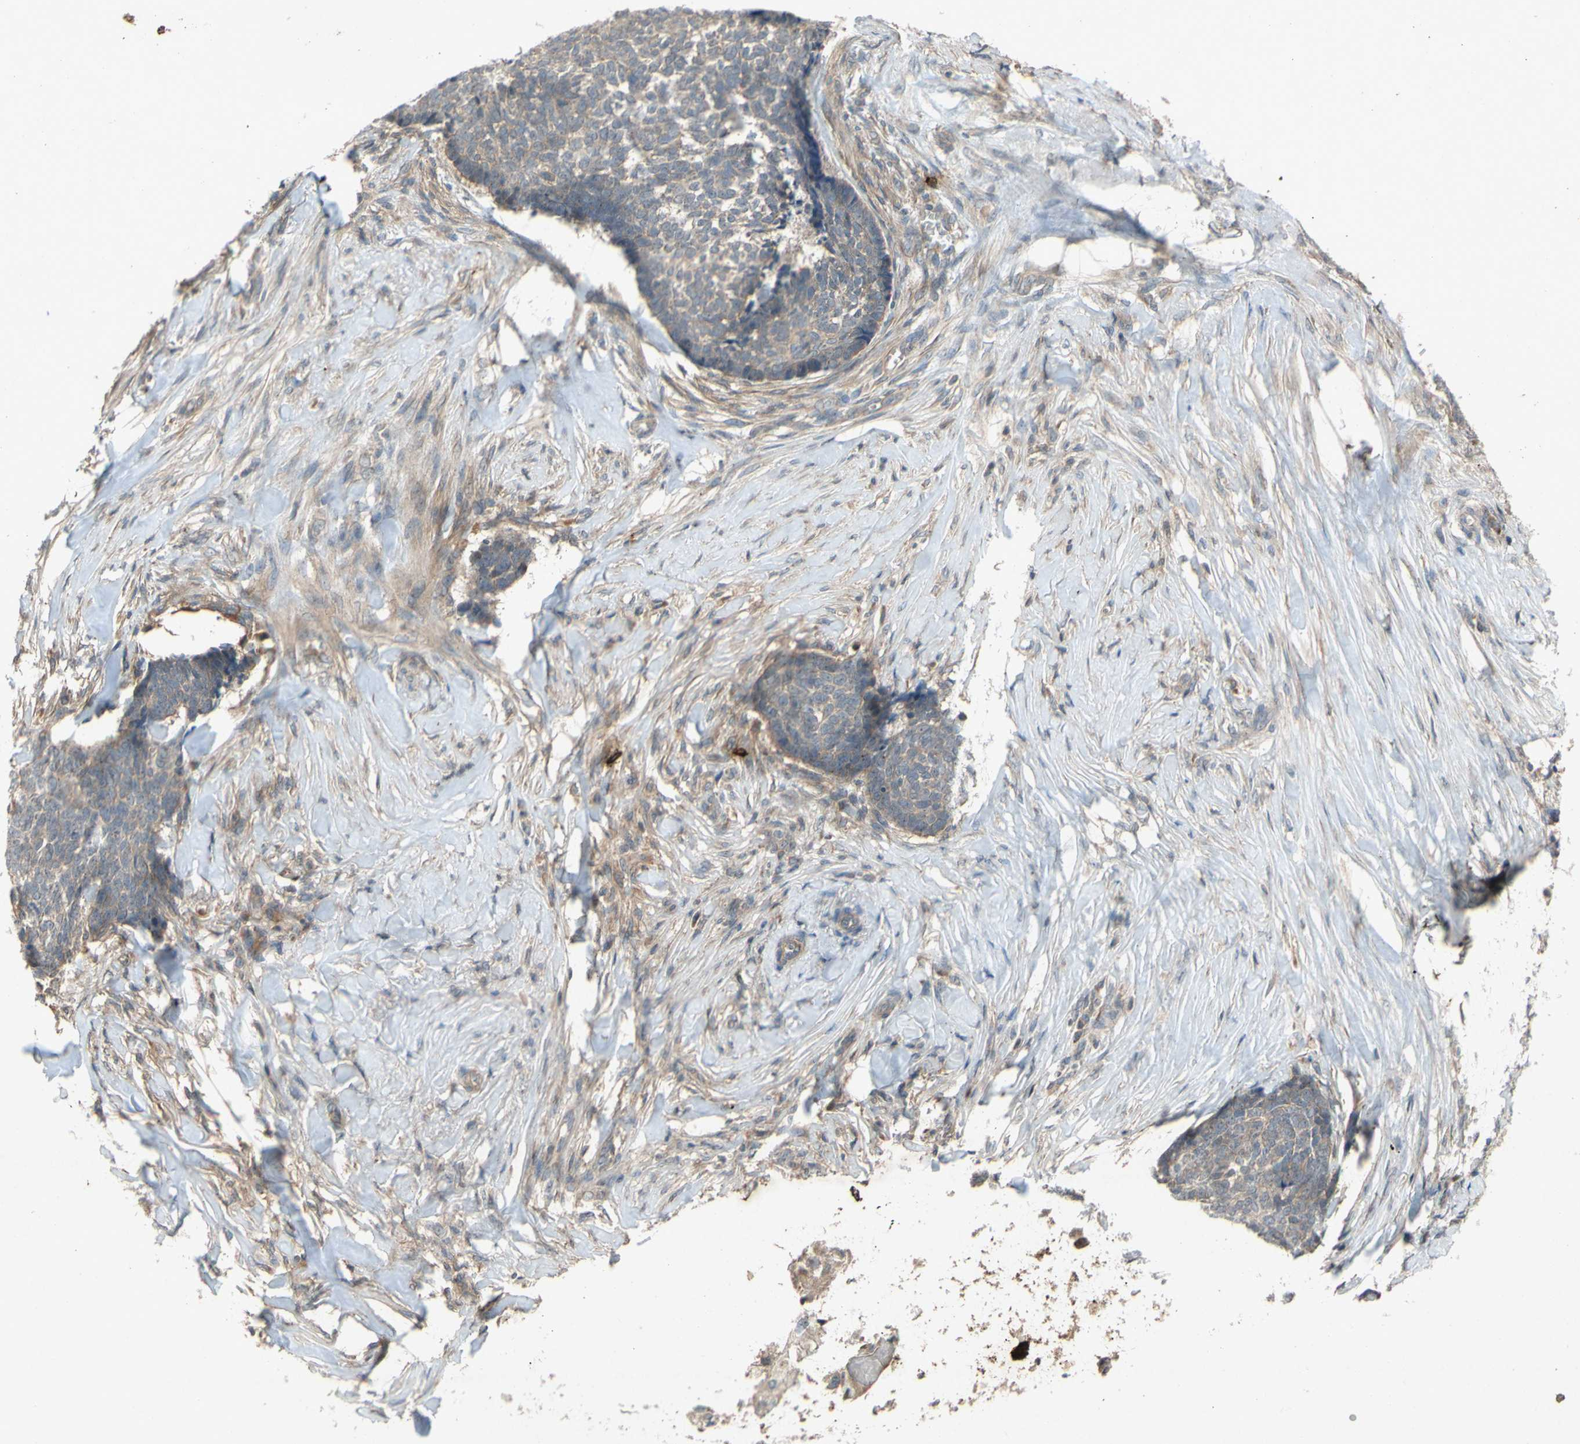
{"staining": {"intensity": "weak", "quantity": ">75%", "location": "cytoplasmic/membranous"}, "tissue": "skin cancer", "cell_type": "Tumor cells", "image_type": "cancer", "snomed": [{"axis": "morphology", "description": "Basal cell carcinoma"}, {"axis": "topography", "description": "Skin"}], "caption": "Immunohistochemistry image of human skin cancer (basal cell carcinoma) stained for a protein (brown), which shows low levels of weak cytoplasmic/membranous positivity in approximately >75% of tumor cells.", "gene": "ATP6V1F", "patient": {"sex": "male", "age": 84}}